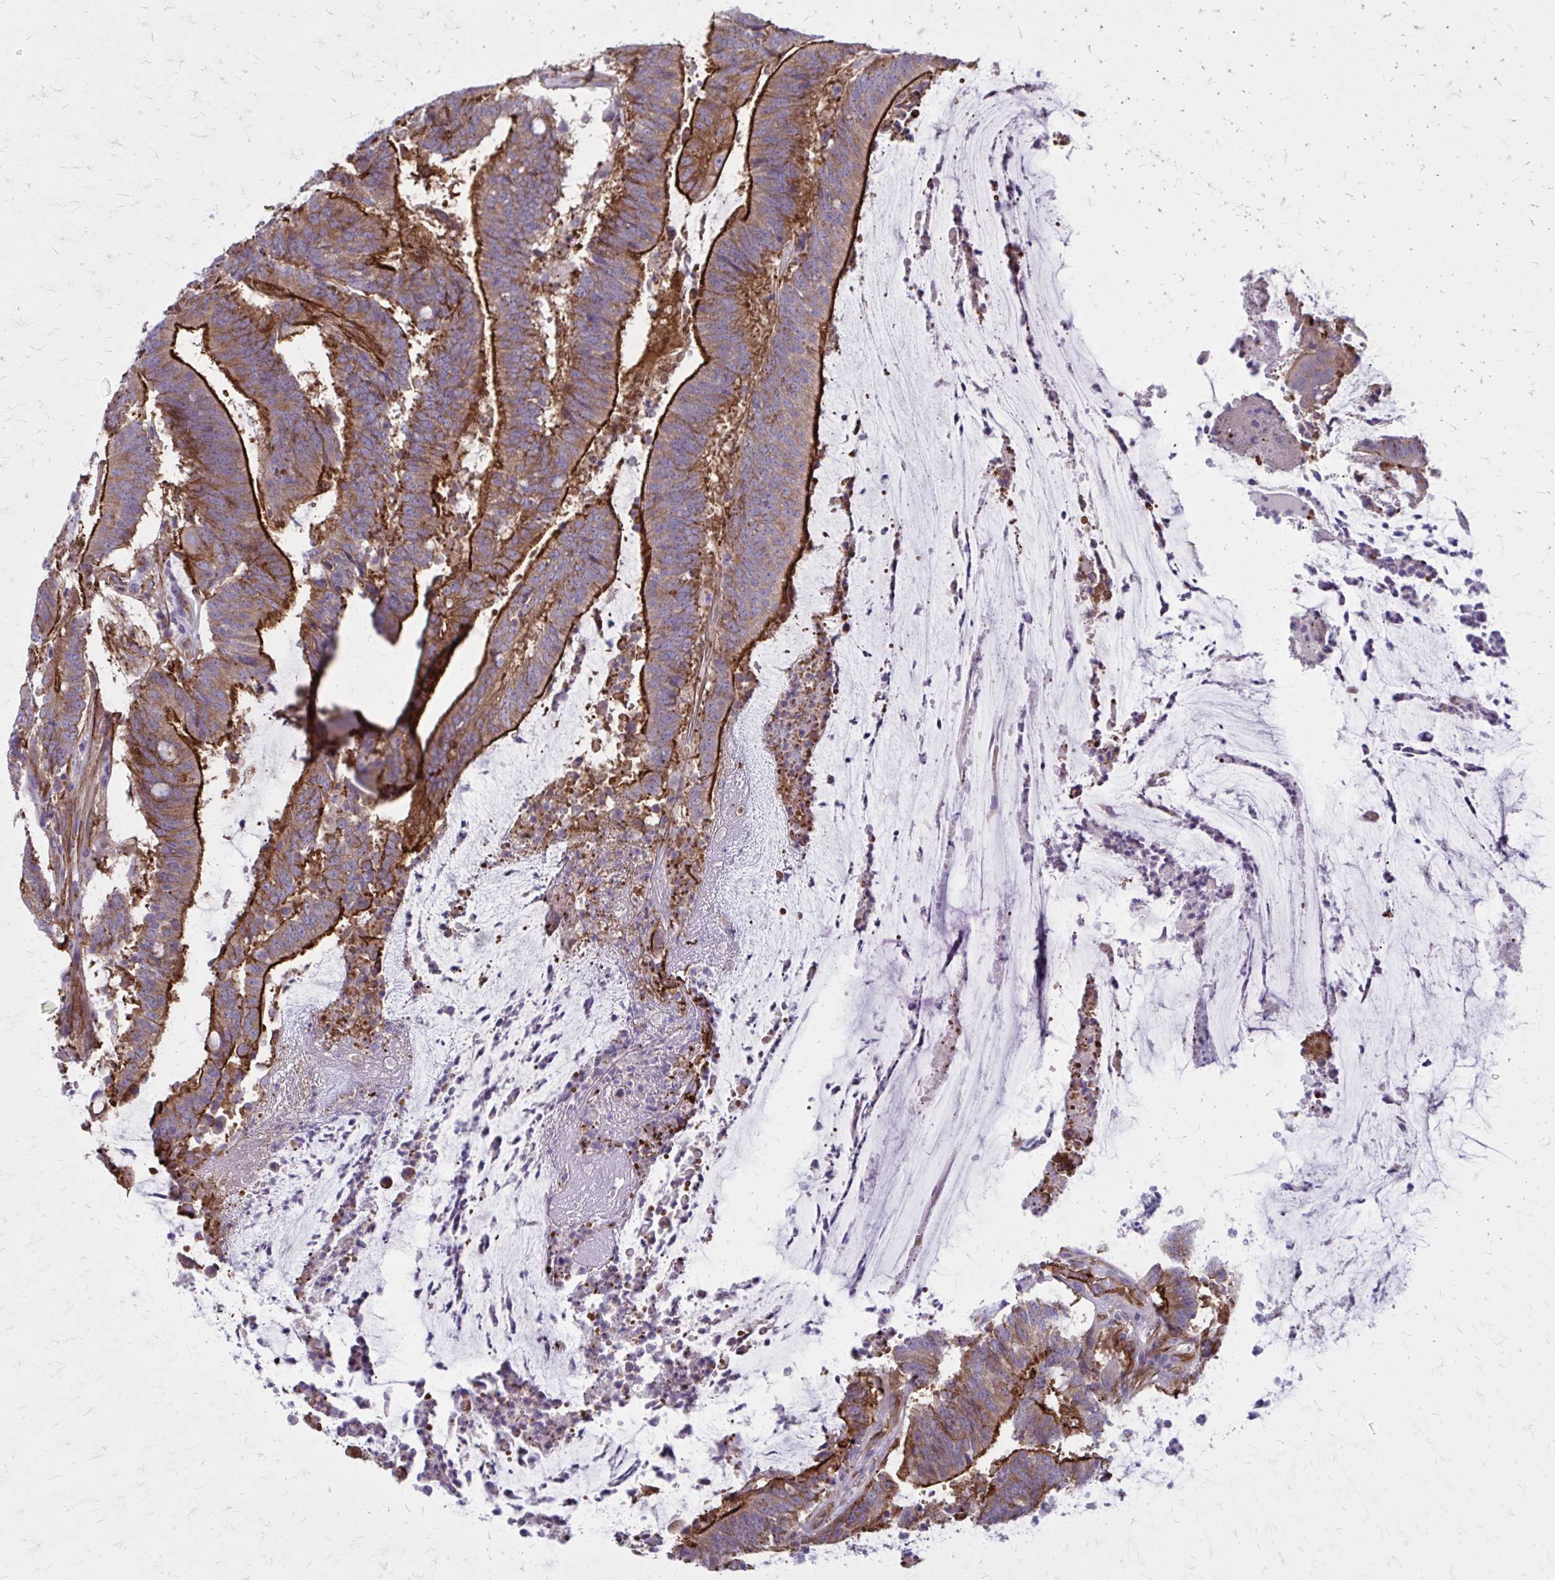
{"staining": {"intensity": "strong", "quantity": ">75%", "location": "cytoplasmic/membranous"}, "tissue": "colorectal cancer", "cell_type": "Tumor cells", "image_type": "cancer", "snomed": [{"axis": "morphology", "description": "Adenocarcinoma, NOS"}, {"axis": "topography", "description": "Colon"}], "caption": "IHC of human adenocarcinoma (colorectal) displays high levels of strong cytoplasmic/membranous staining in about >75% of tumor cells. (DAB IHC with brightfield microscopy, high magnification).", "gene": "ZDHHC7", "patient": {"sex": "female", "age": 43}}